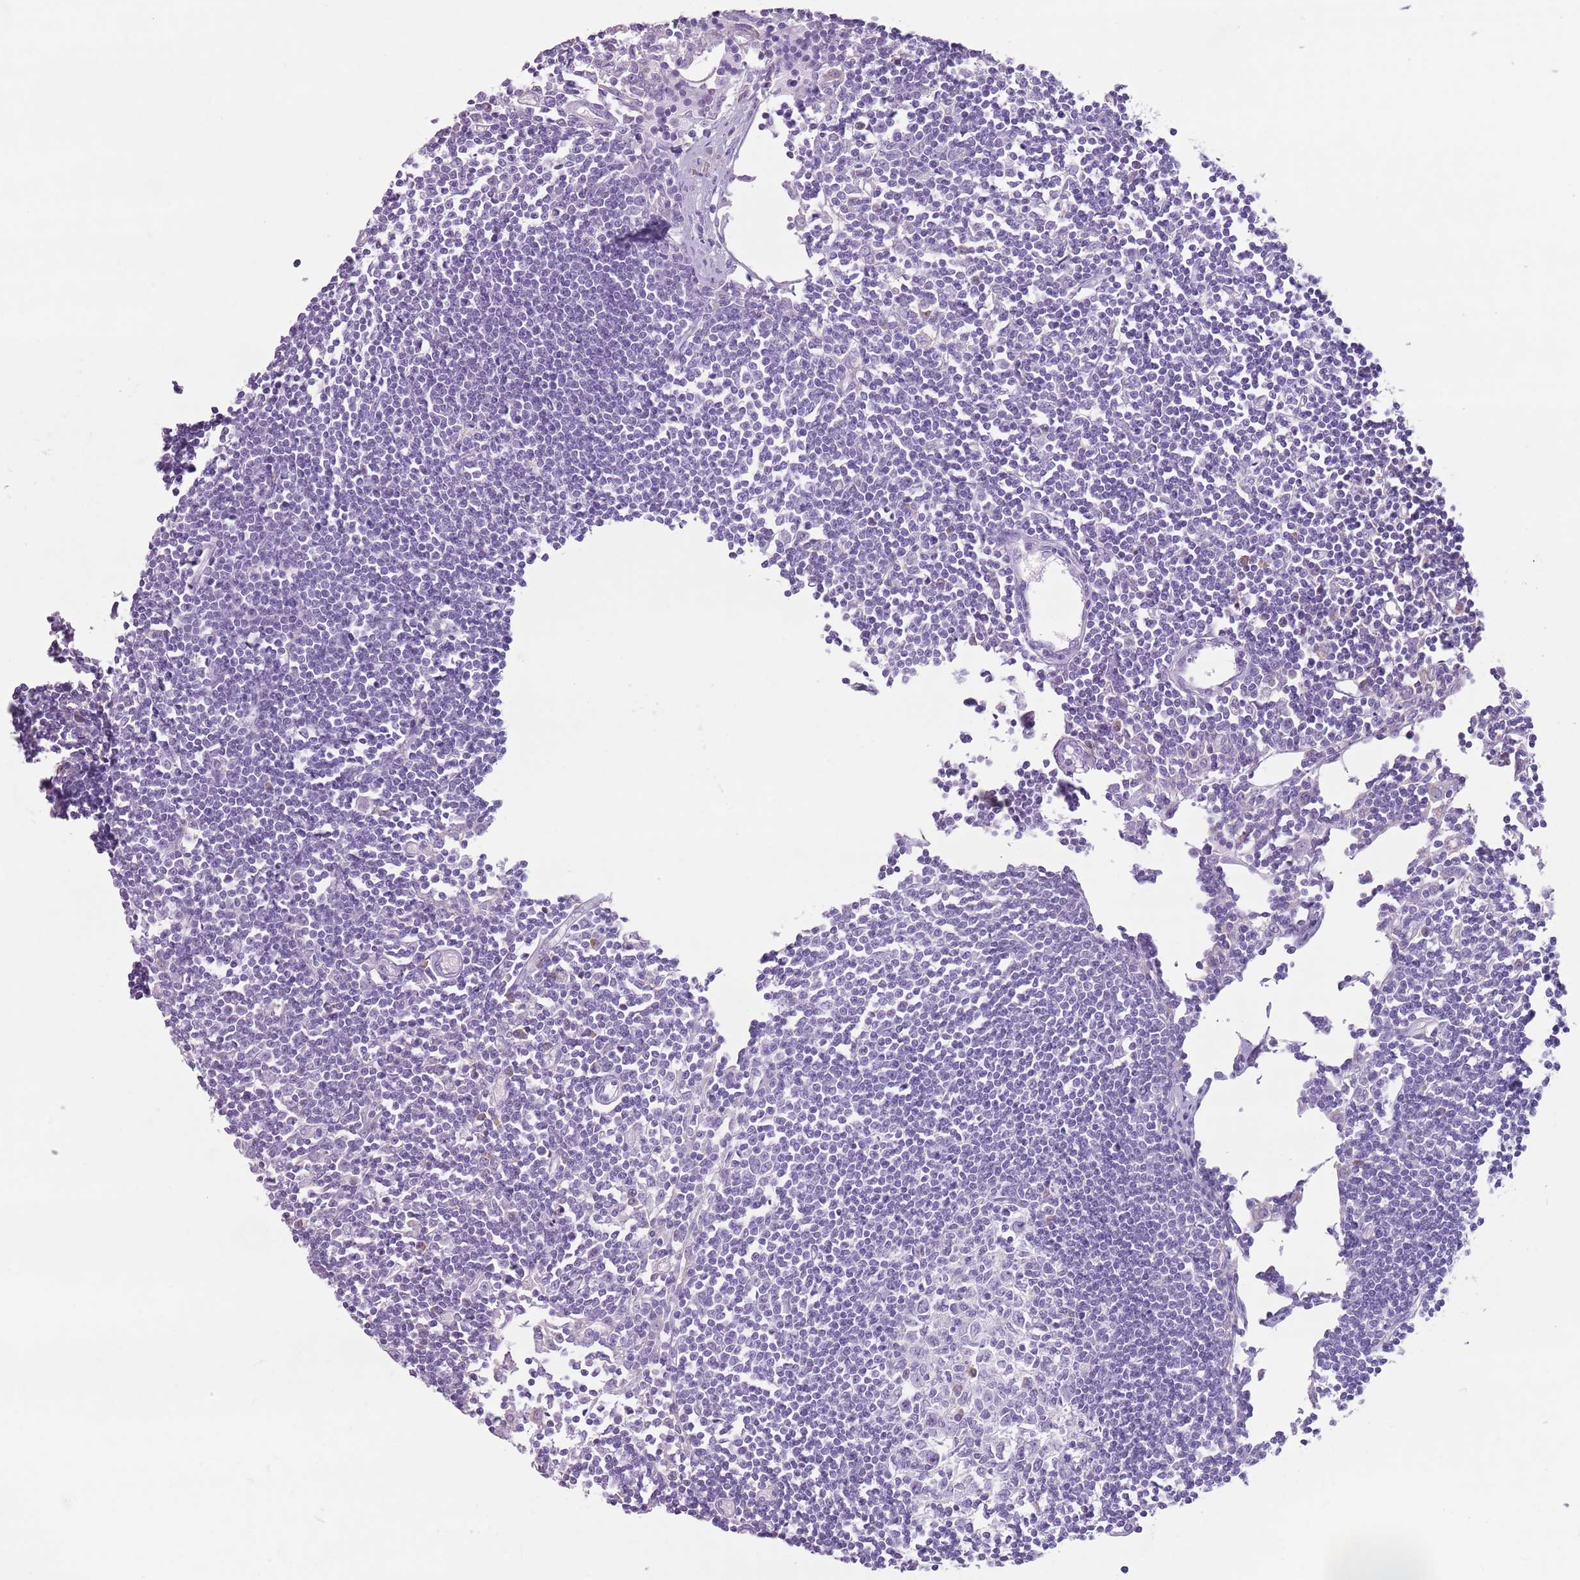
{"staining": {"intensity": "negative", "quantity": "none", "location": "none"}, "tissue": "lymph node", "cell_type": "Germinal center cells", "image_type": "normal", "snomed": [{"axis": "morphology", "description": "Normal tissue, NOS"}, {"axis": "topography", "description": "Lymph node"}], "caption": "Immunohistochemical staining of normal lymph node demonstrates no significant positivity in germinal center cells.", "gene": "HYOU1", "patient": {"sex": "female", "age": 11}}